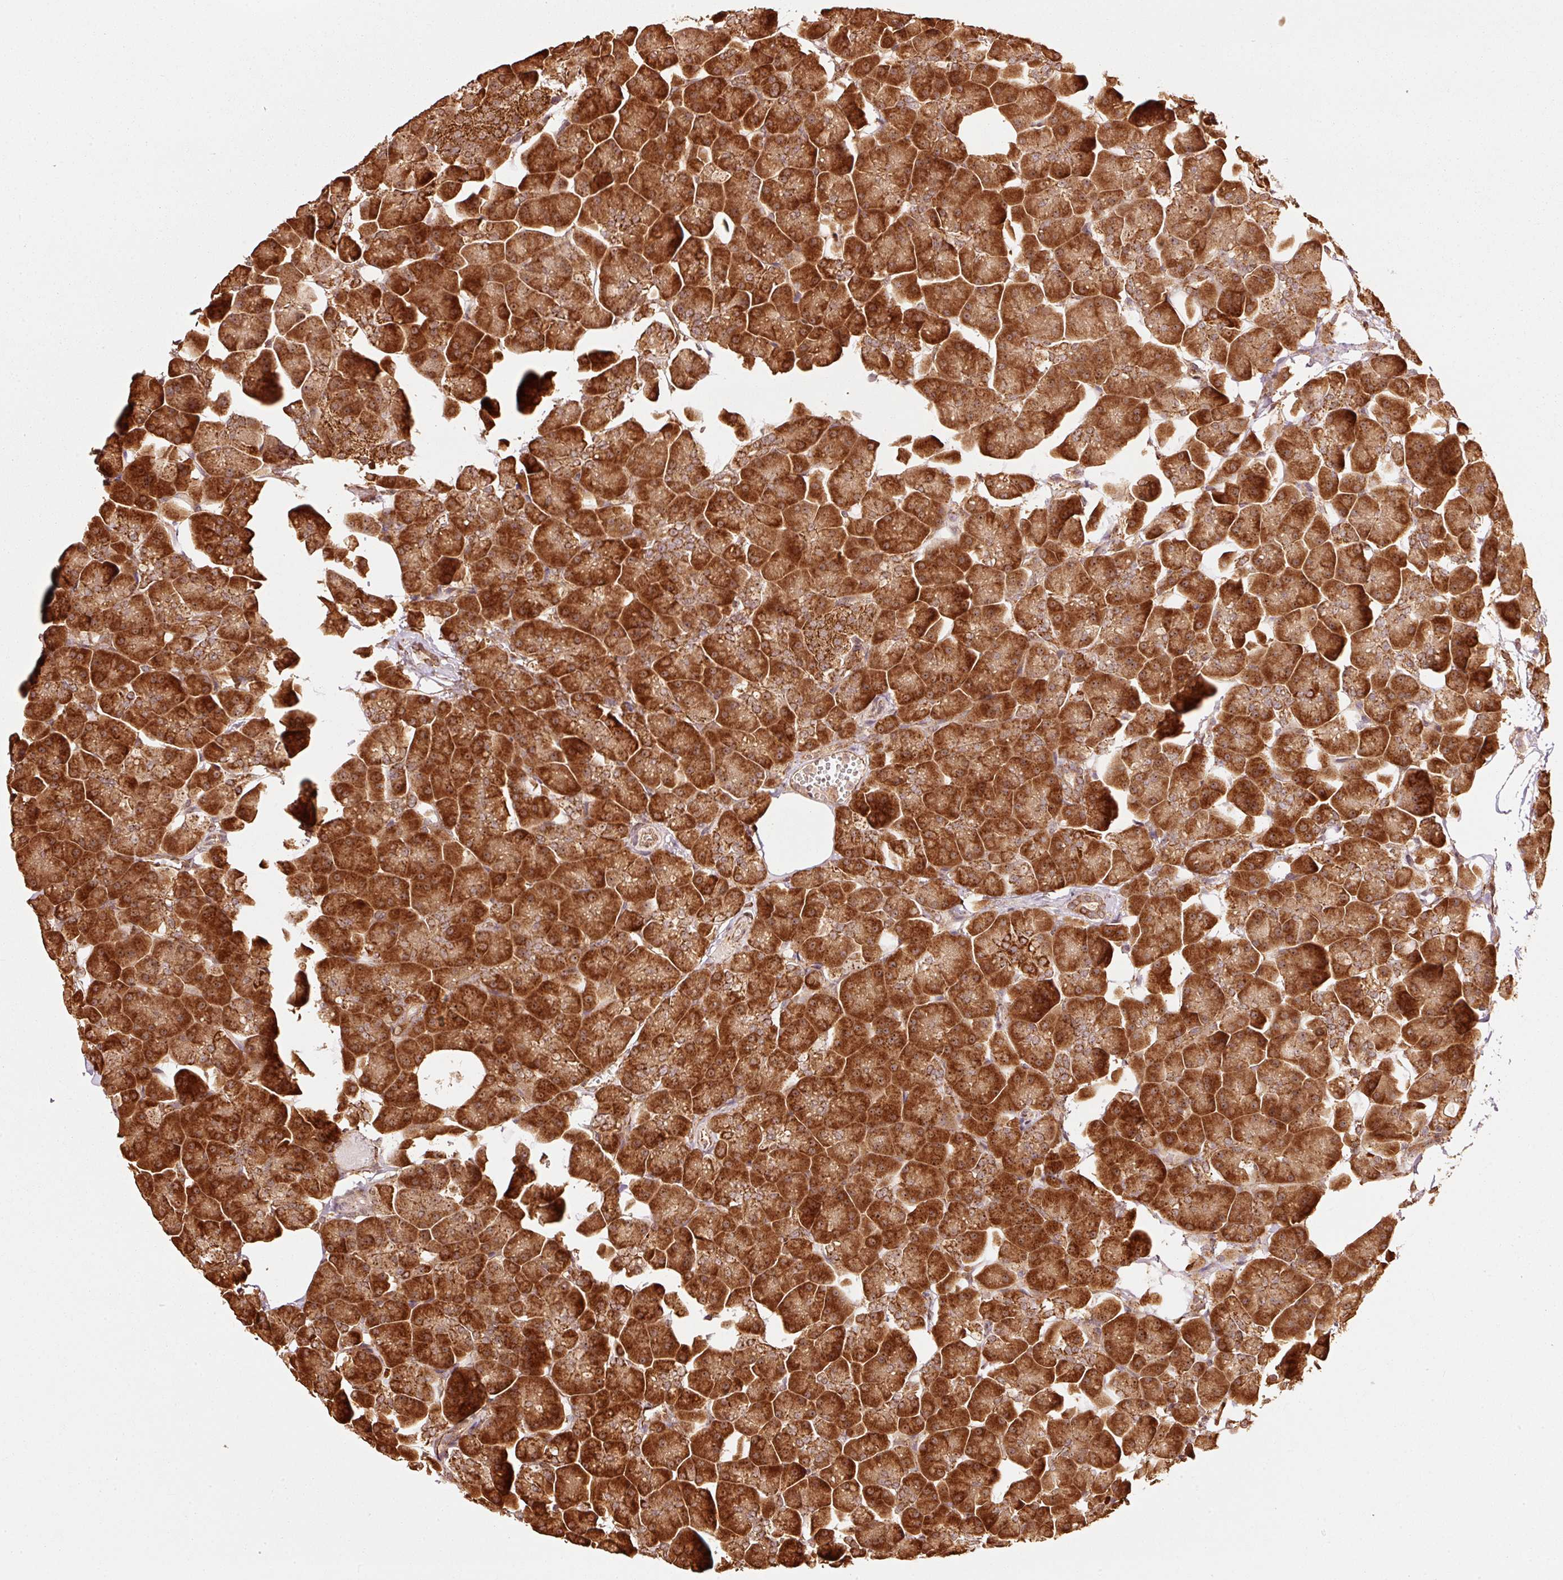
{"staining": {"intensity": "strong", "quantity": ">75%", "location": "cytoplasmic/membranous"}, "tissue": "pancreas", "cell_type": "Exocrine glandular cells", "image_type": "normal", "snomed": [{"axis": "morphology", "description": "Normal tissue, NOS"}, {"axis": "topography", "description": "Pancreas"}], "caption": "The micrograph shows staining of benign pancreas, revealing strong cytoplasmic/membranous protein positivity (brown color) within exocrine glandular cells. (DAB IHC, brown staining for protein, blue staining for nuclei).", "gene": "MRPL16", "patient": {"sex": "male", "age": 35}}